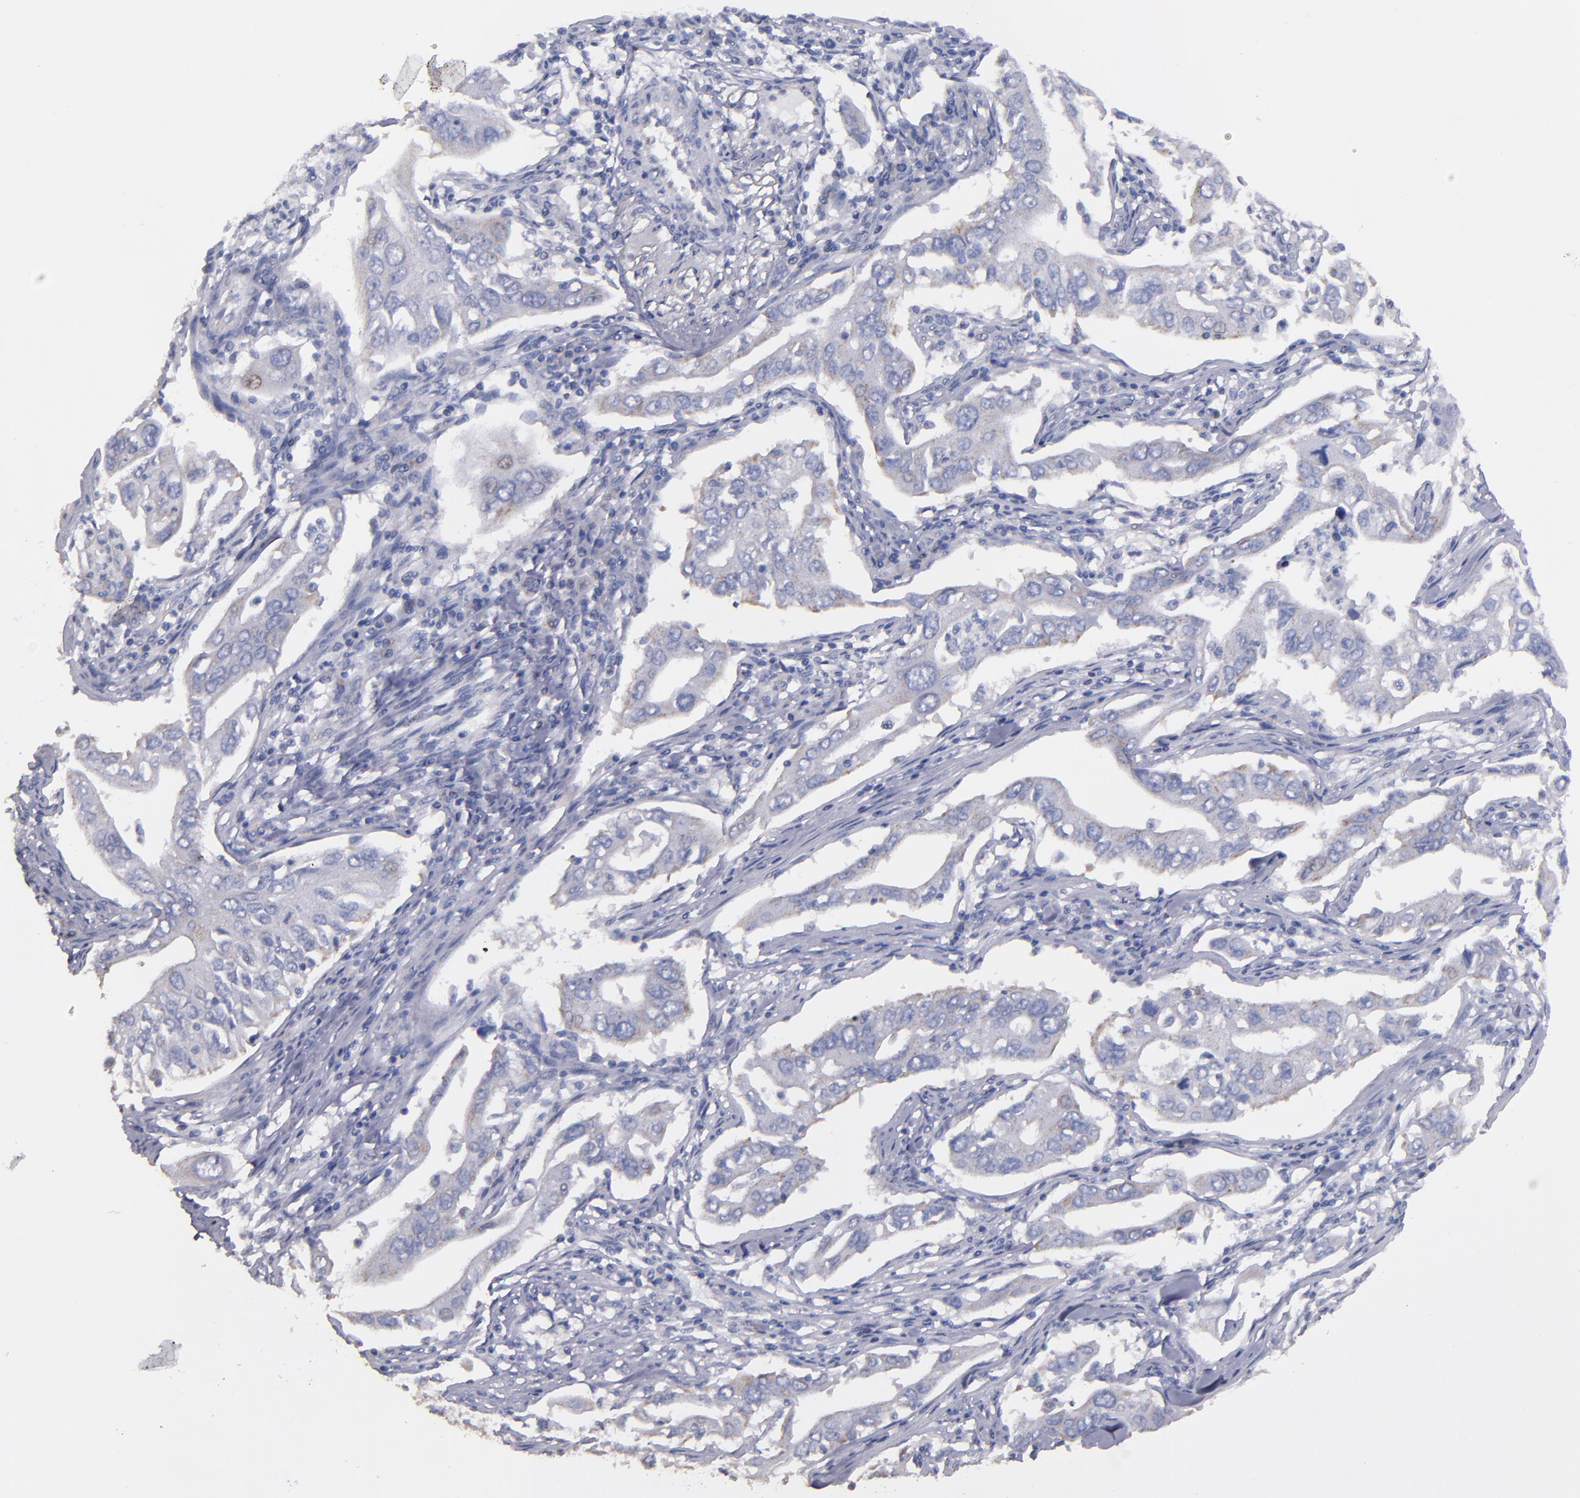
{"staining": {"intensity": "weak", "quantity": "<25%", "location": "cytoplasmic/membranous"}, "tissue": "lung cancer", "cell_type": "Tumor cells", "image_type": "cancer", "snomed": [{"axis": "morphology", "description": "Adenocarcinoma, NOS"}, {"axis": "topography", "description": "Lung"}], "caption": "A high-resolution photomicrograph shows IHC staining of adenocarcinoma (lung), which reveals no significant staining in tumor cells.", "gene": "CLTA", "patient": {"sex": "male", "age": 48}}